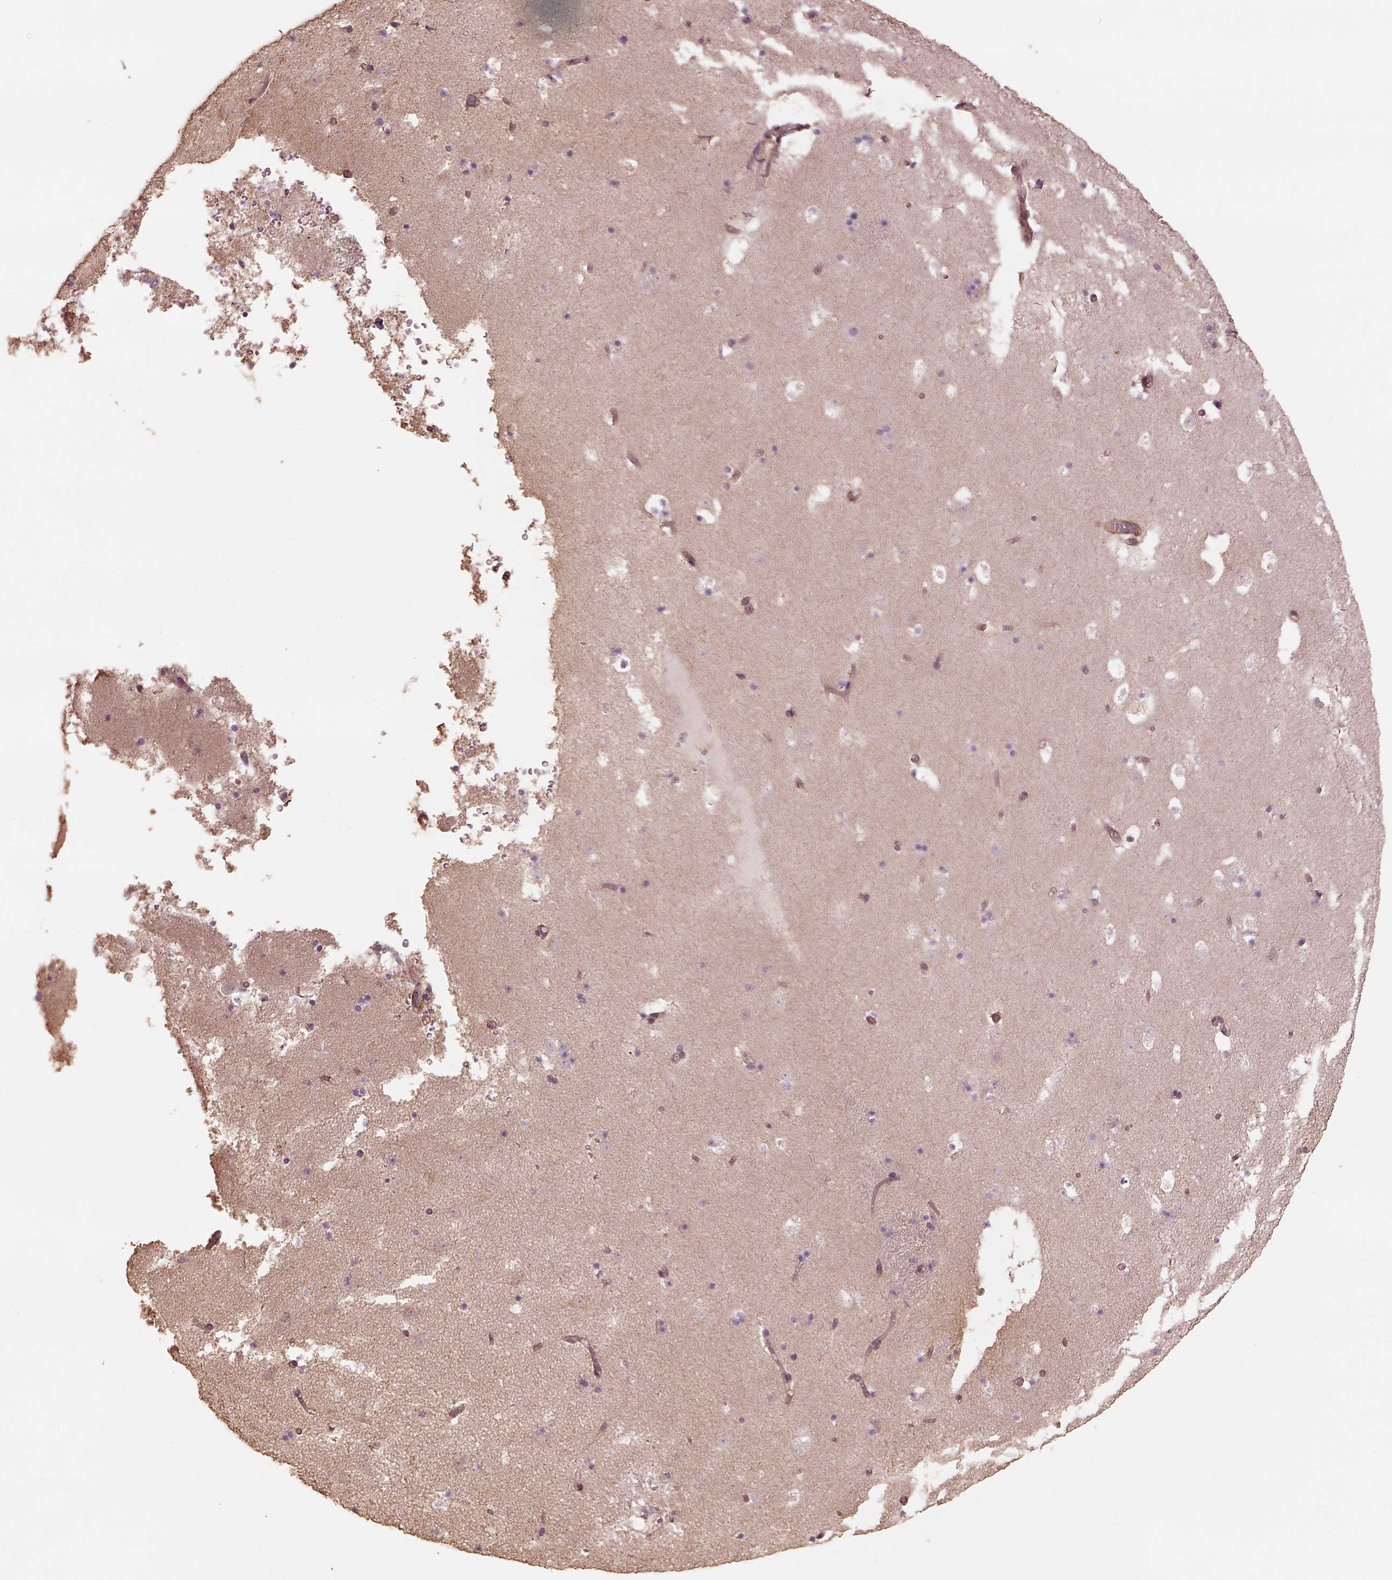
{"staining": {"intensity": "negative", "quantity": "none", "location": "none"}, "tissue": "caudate", "cell_type": "Glial cells", "image_type": "normal", "snomed": [{"axis": "morphology", "description": "Normal tissue, NOS"}, {"axis": "topography", "description": "Lateral ventricle wall"}], "caption": "Image shows no significant protein expression in glial cells of normal caudate. (DAB immunohistochemistry with hematoxylin counter stain).", "gene": "LIN7A", "patient": {"sex": "female", "age": 42}}